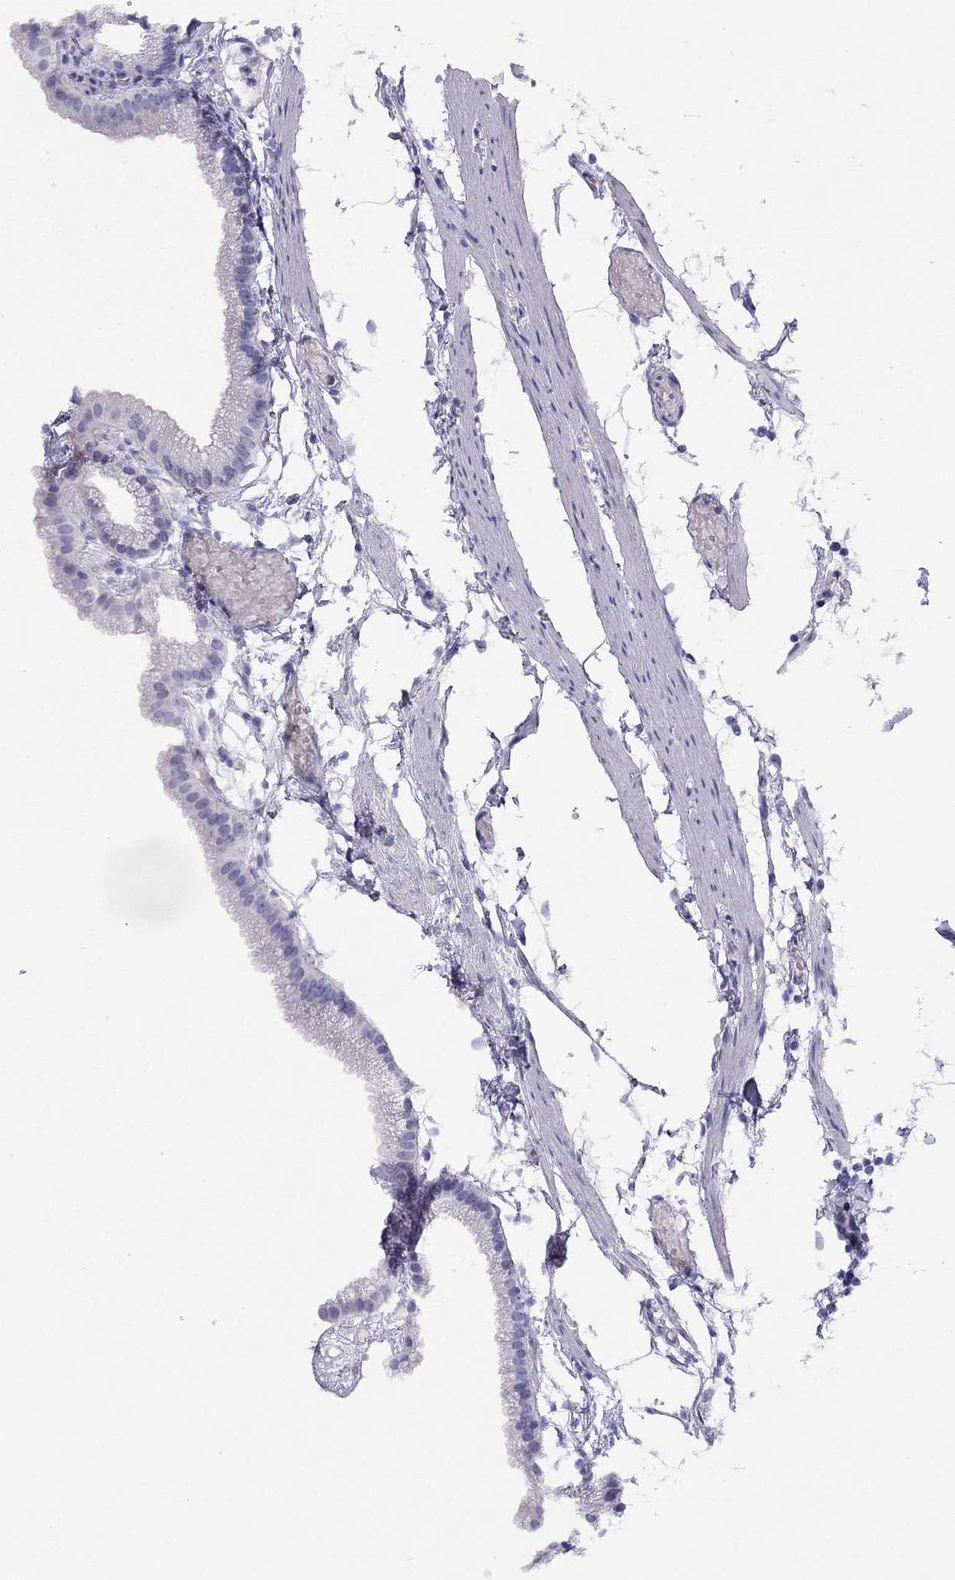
{"staining": {"intensity": "negative", "quantity": "none", "location": "none"}, "tissue": "gallbladder", "cell_type": "Glandular cells", "image_type": "normal", "snomed": [{"axis": "morphology", "description": "Normal tissue, NOS"}, {"axis": "topography", "description": "Gallbladder"}], "caption": "The photomicrograph exhibits no staining of glandular cells in benign gallbladder. Nuclei are stained in blue.", "gene": "LRIT2", "patient": {"sex": "female", "age": 45}}